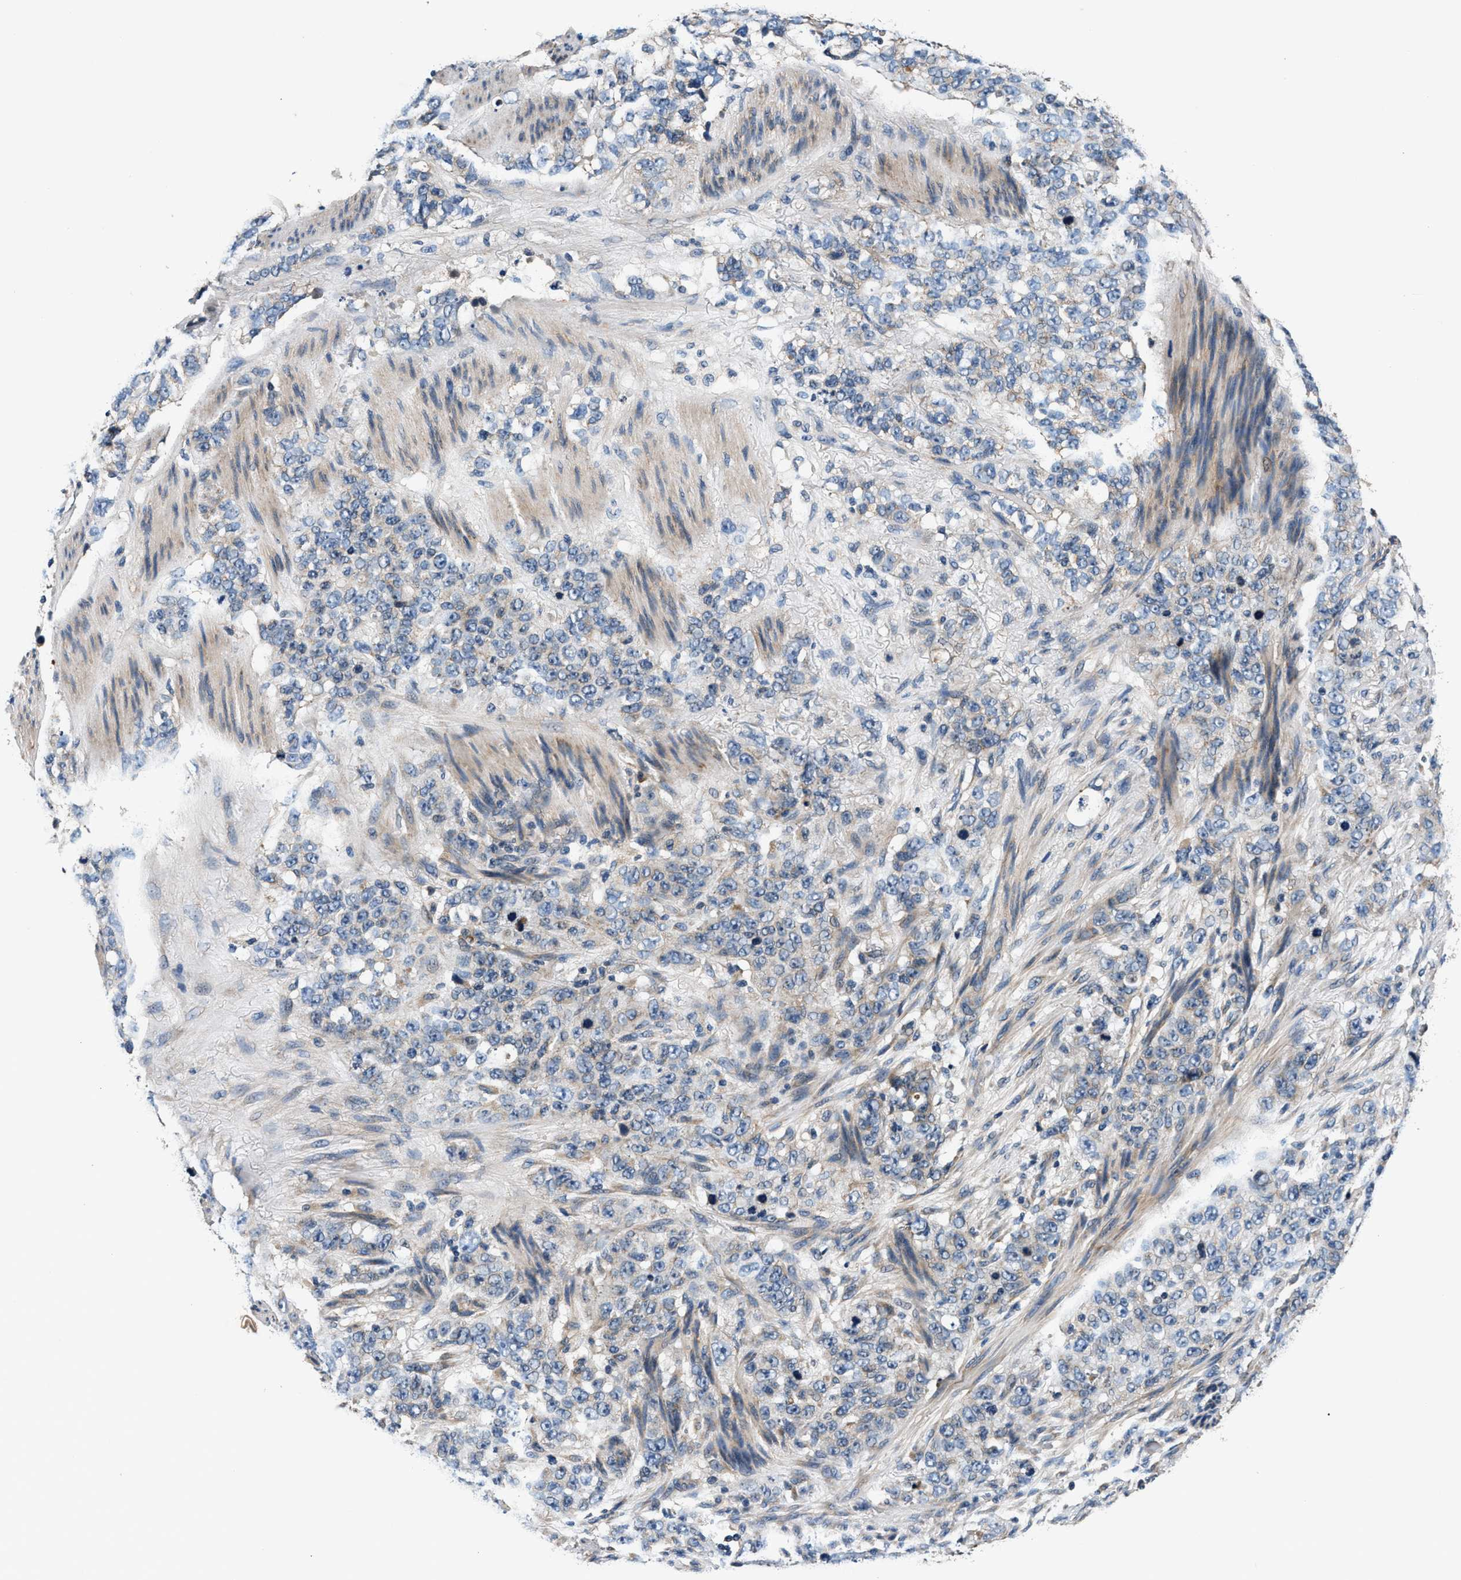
{"staining": {"intensity": "negative", "quantity": "none", "location": "none"}, "tissue": "stomach cancer", "cell_type": "Tumor cells", "image_type": "cancer", "snomed": [{"axis": "morphology", "description": "Adenocarcinoma, NOS"}, {"axis": "topography", "description": "Stomach"}], "caption": "There is no significant positivity in tumor cells of stomach adenocarcinoma. (IHC, brightfield microscopy, high magnification).", "gene": "IMMT", "patient": {"sex": "male", "age": 48}}